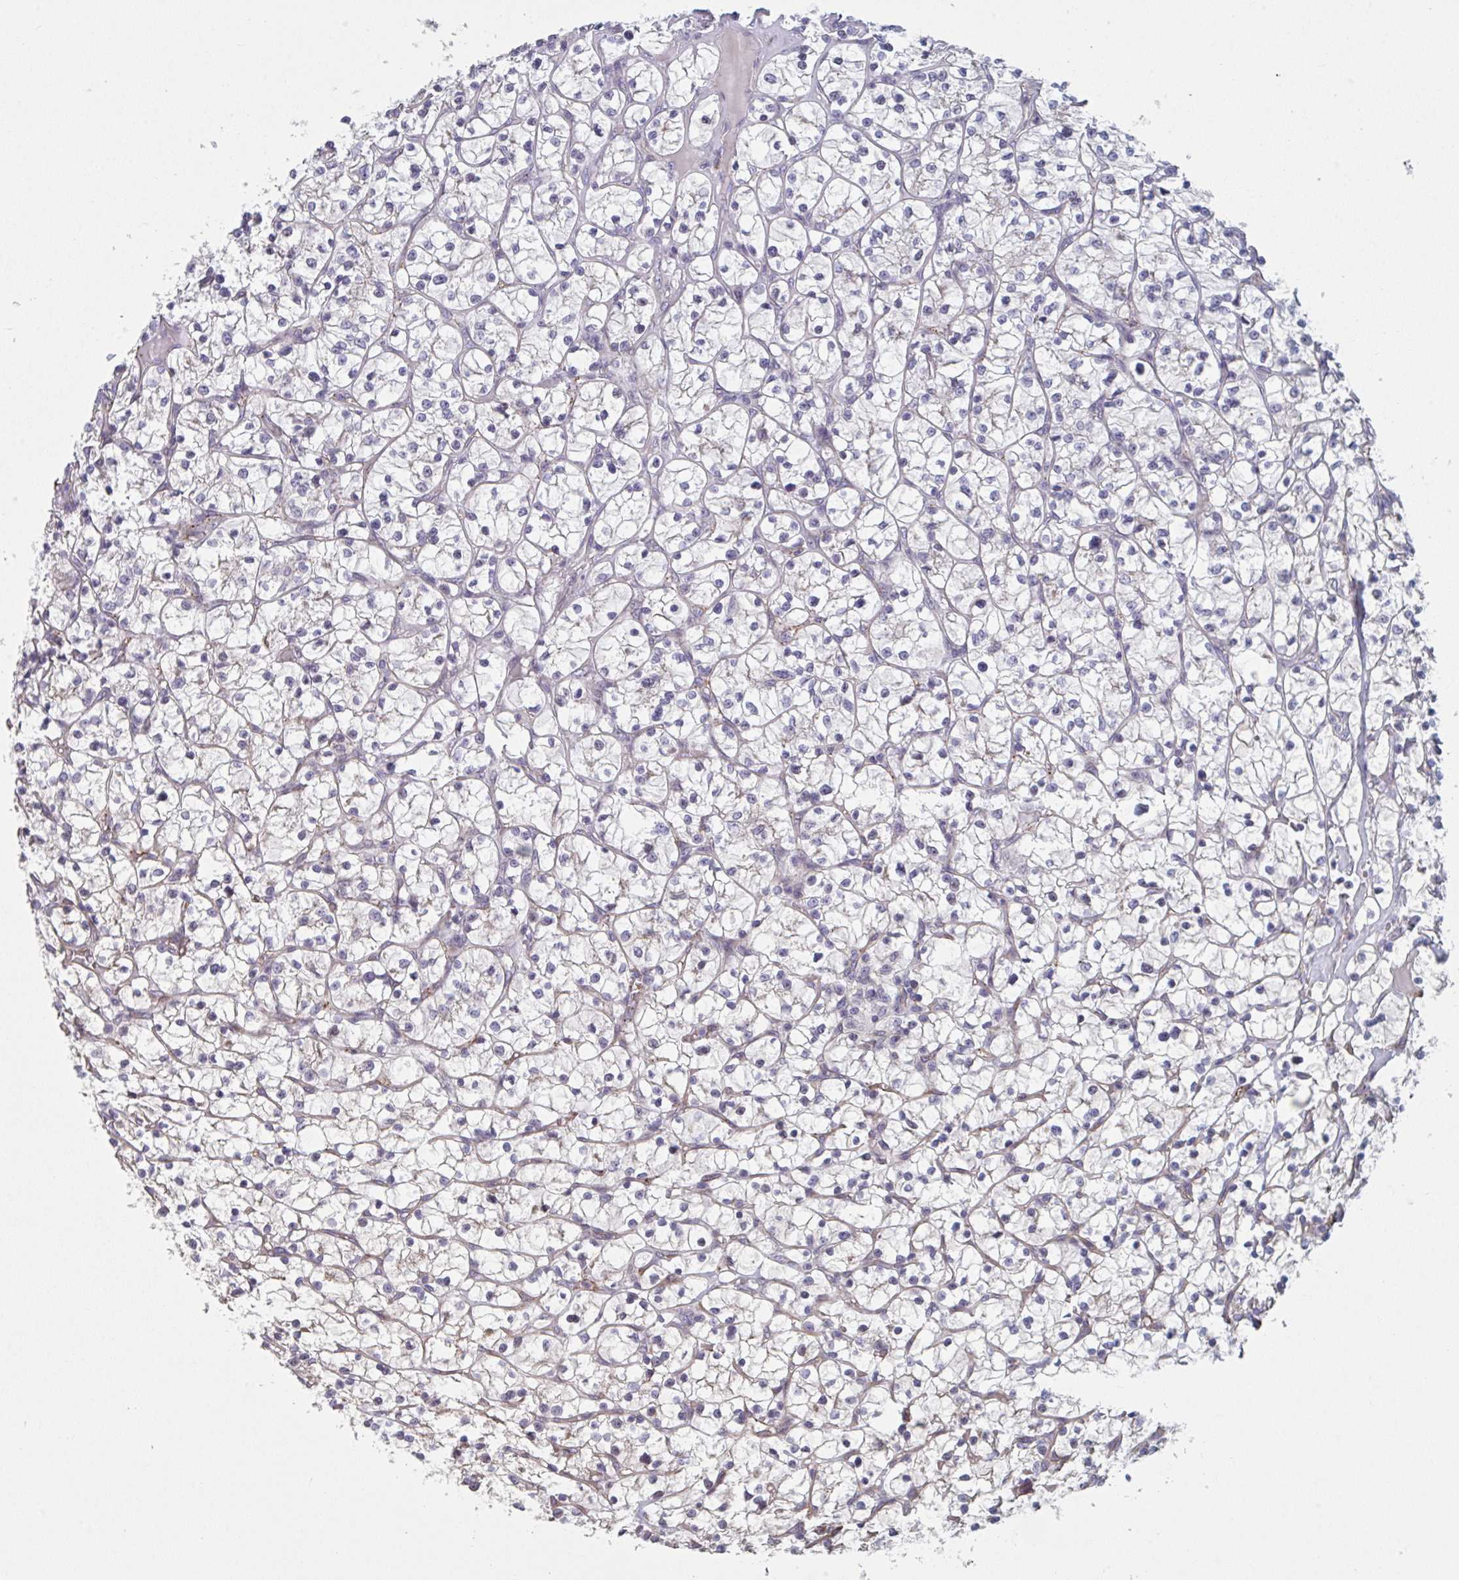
{"staining": {"intensity": "negative", "quantity": "none", "location": "none"}, "tissue": "renal cancer", "cell_type": "Tumor cells", "image_type": "cancer", "snomed": [{"axis": "morphology", "description": "Adenocarcinoma, NOS"}, {"axis": "topography", "description": "Kidney"}], "caption": "This is an IHC image of renal cancer. There is no expression in tumor cells.", "gene": "TNFSF10", "patient": {"sex": "female", "age": 64}}